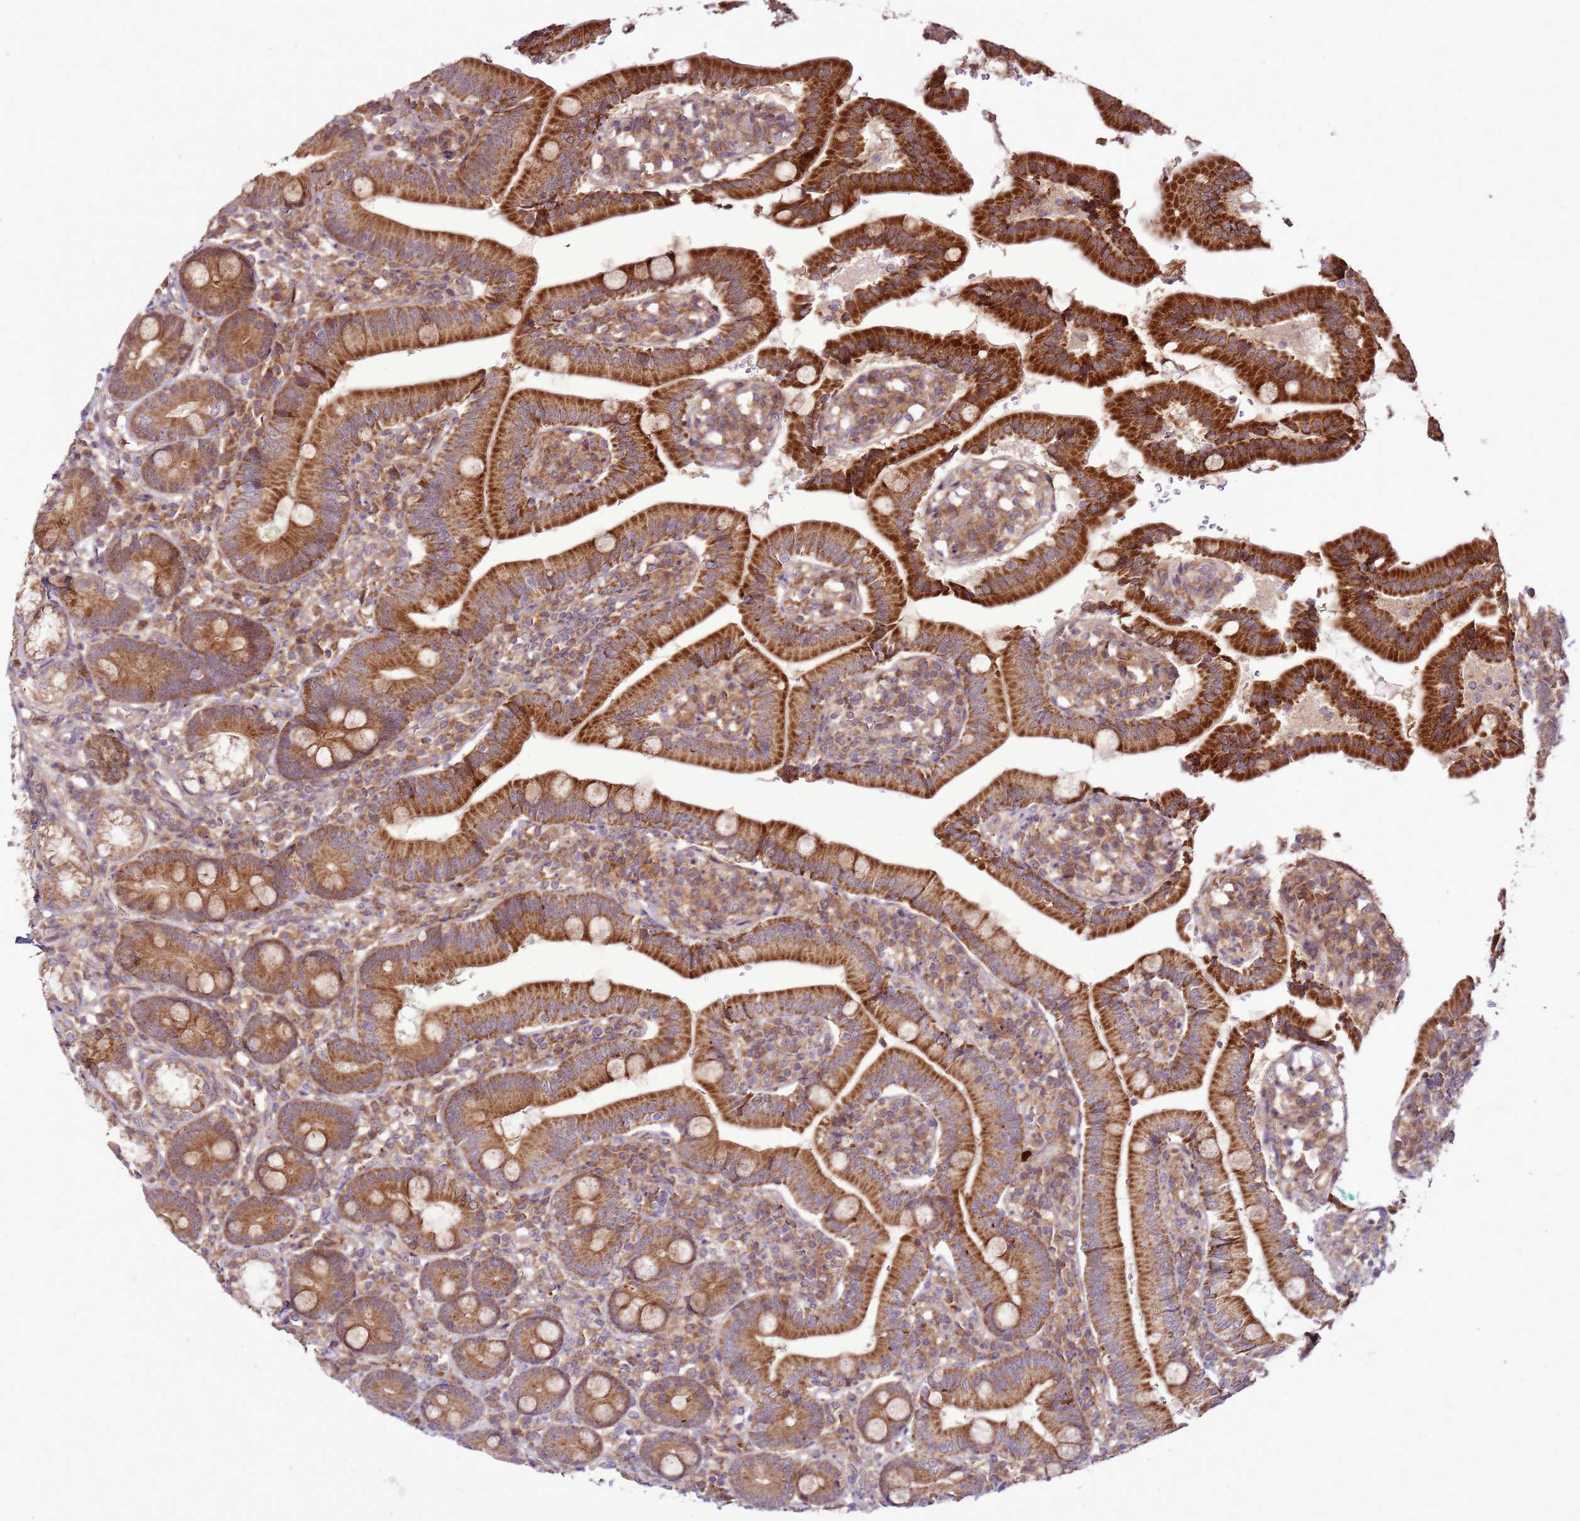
{"staining": {"intensity": "strong", "quantity": ">75%", "location": "cytoplasmic/membranous"}, "tissue": "duodenum", "cell_type": "Glandular cells", "image_type": "normal", "snomed": [{"axis": "morphology", "description": "Normal tissue, NOS"}, {"axis": "topography", "description": "Duodenum"}], "caption": "Immunohistochemical staining of normal duodenum demonstrates strong cytoplasmic/membranous protein staining in approximately >75% of glandular cells.", "gene": "RASA3", "patient": {"sex": "female", "age": 67}}